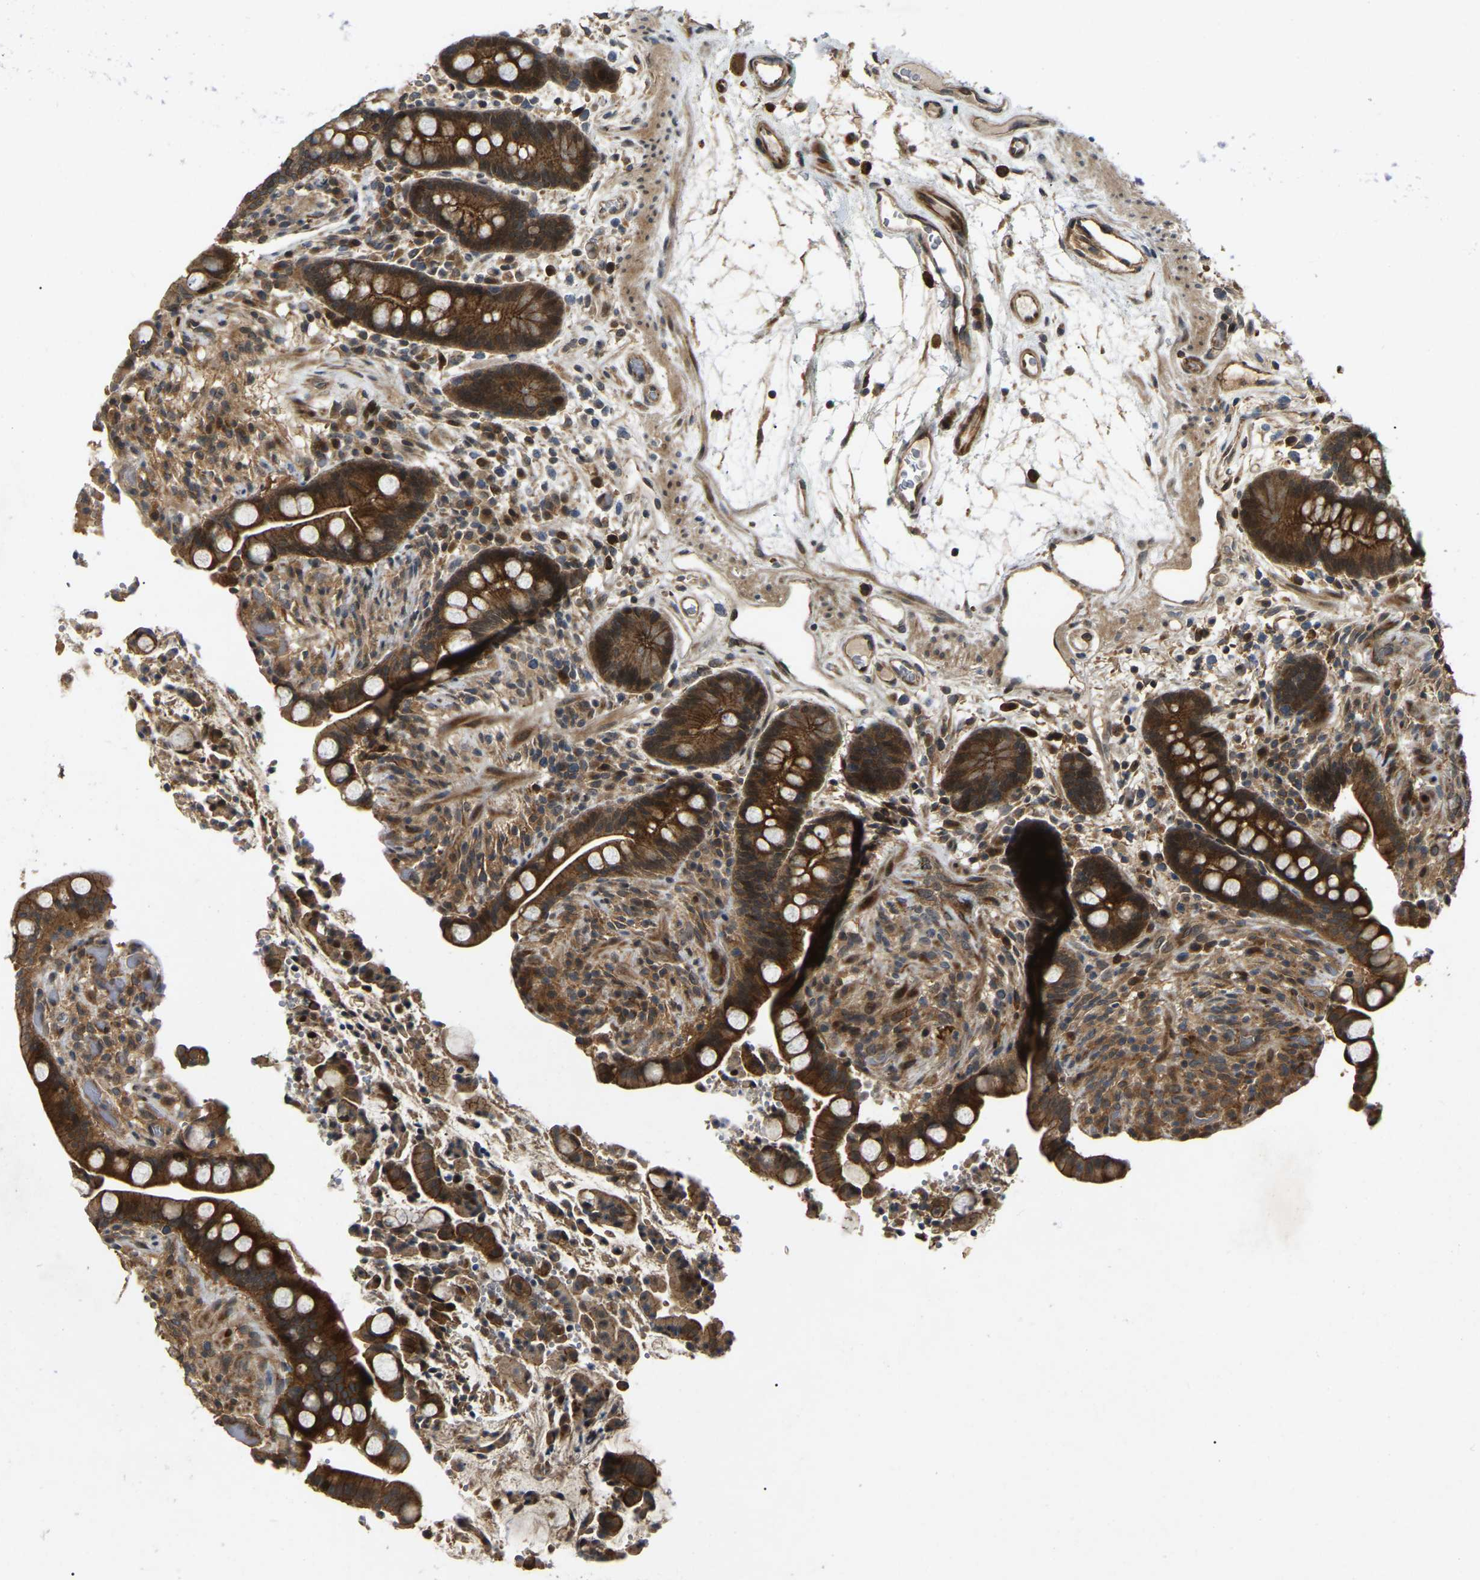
{"staining": {"intensity": "moderate", "quantity": ">75%", "location": "cytoplasmic/membranous"}, "tissue": "colon", "cell_type": "Endothelial cells", "image_type": "normal", "snomed": [{"axis": "morphology", "description": "Normal tissue, NOS"}, {"axis": "topography", "description": "Colon"}], "caption": "Immunohistochemistry of normal human colon shows medium levels of moderate cytoplasmic/membranous expression in about >75% of endothelial cells. The protein of interest is stained brown, and the nuclei are stained in blue (DAB IHC with brightfield microscopy, high magnification).", "gene": "KIAA1549", "patient": {"sex": "male", "age": 73}}